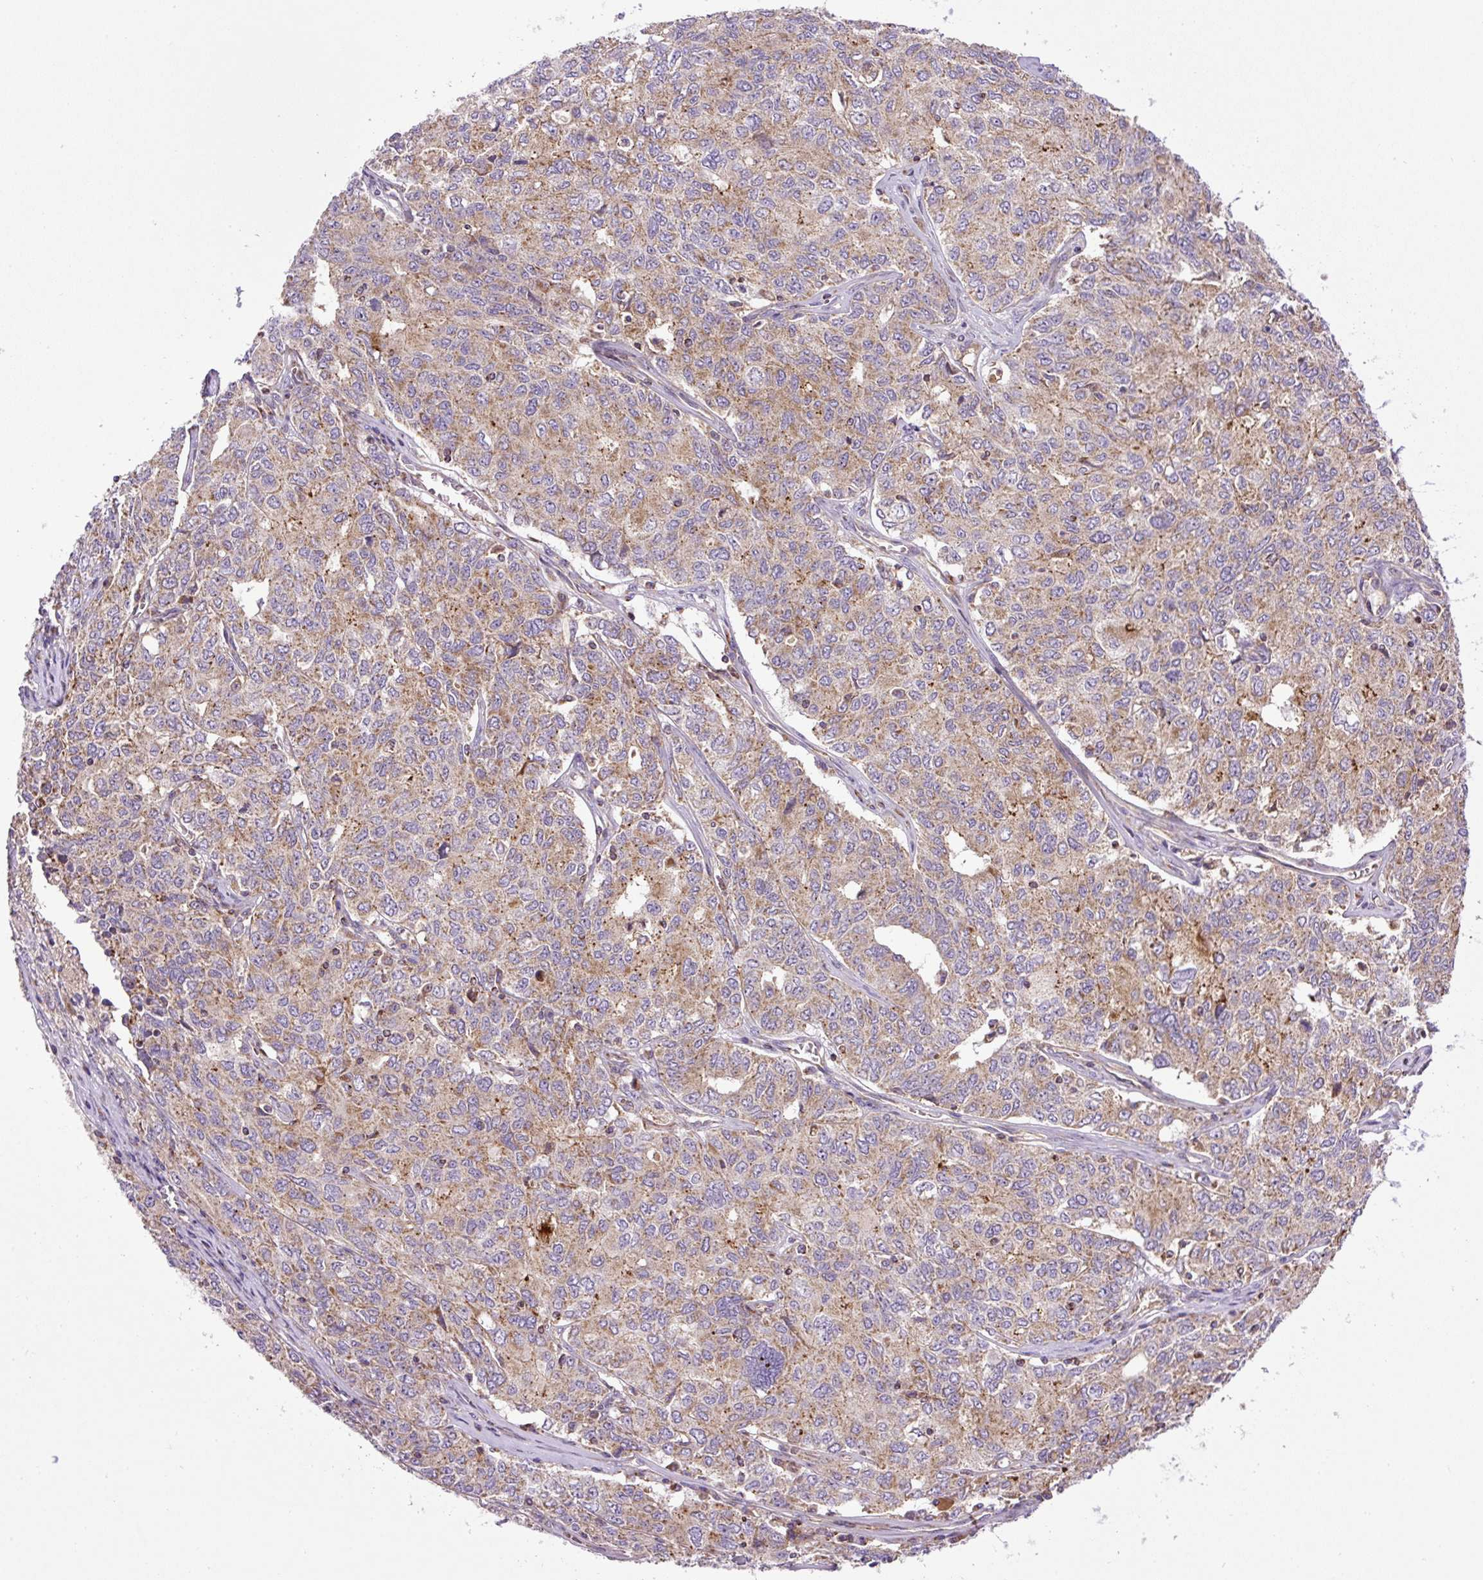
{"staining": {"intensity": "moderate", "quantity": "25%-75%", "location": "cytoplasmic/membranous"}, "tissue": "ovarian cancer", "cell_type": "Tumor cells", "image_type": "cancer", "snomed": [{"axis": "morphology", "description": "Carcinoma, endometroid"}, {"axis": "topography", "description": "Ovary"}], "caption": "Moderate cytoplasmic/membranous protein expression is seen in about 25%-75% of tumor cells in ovarian cancer.", "gene": "ZNF547", "patient": {"sex": "female", "age": 62}}